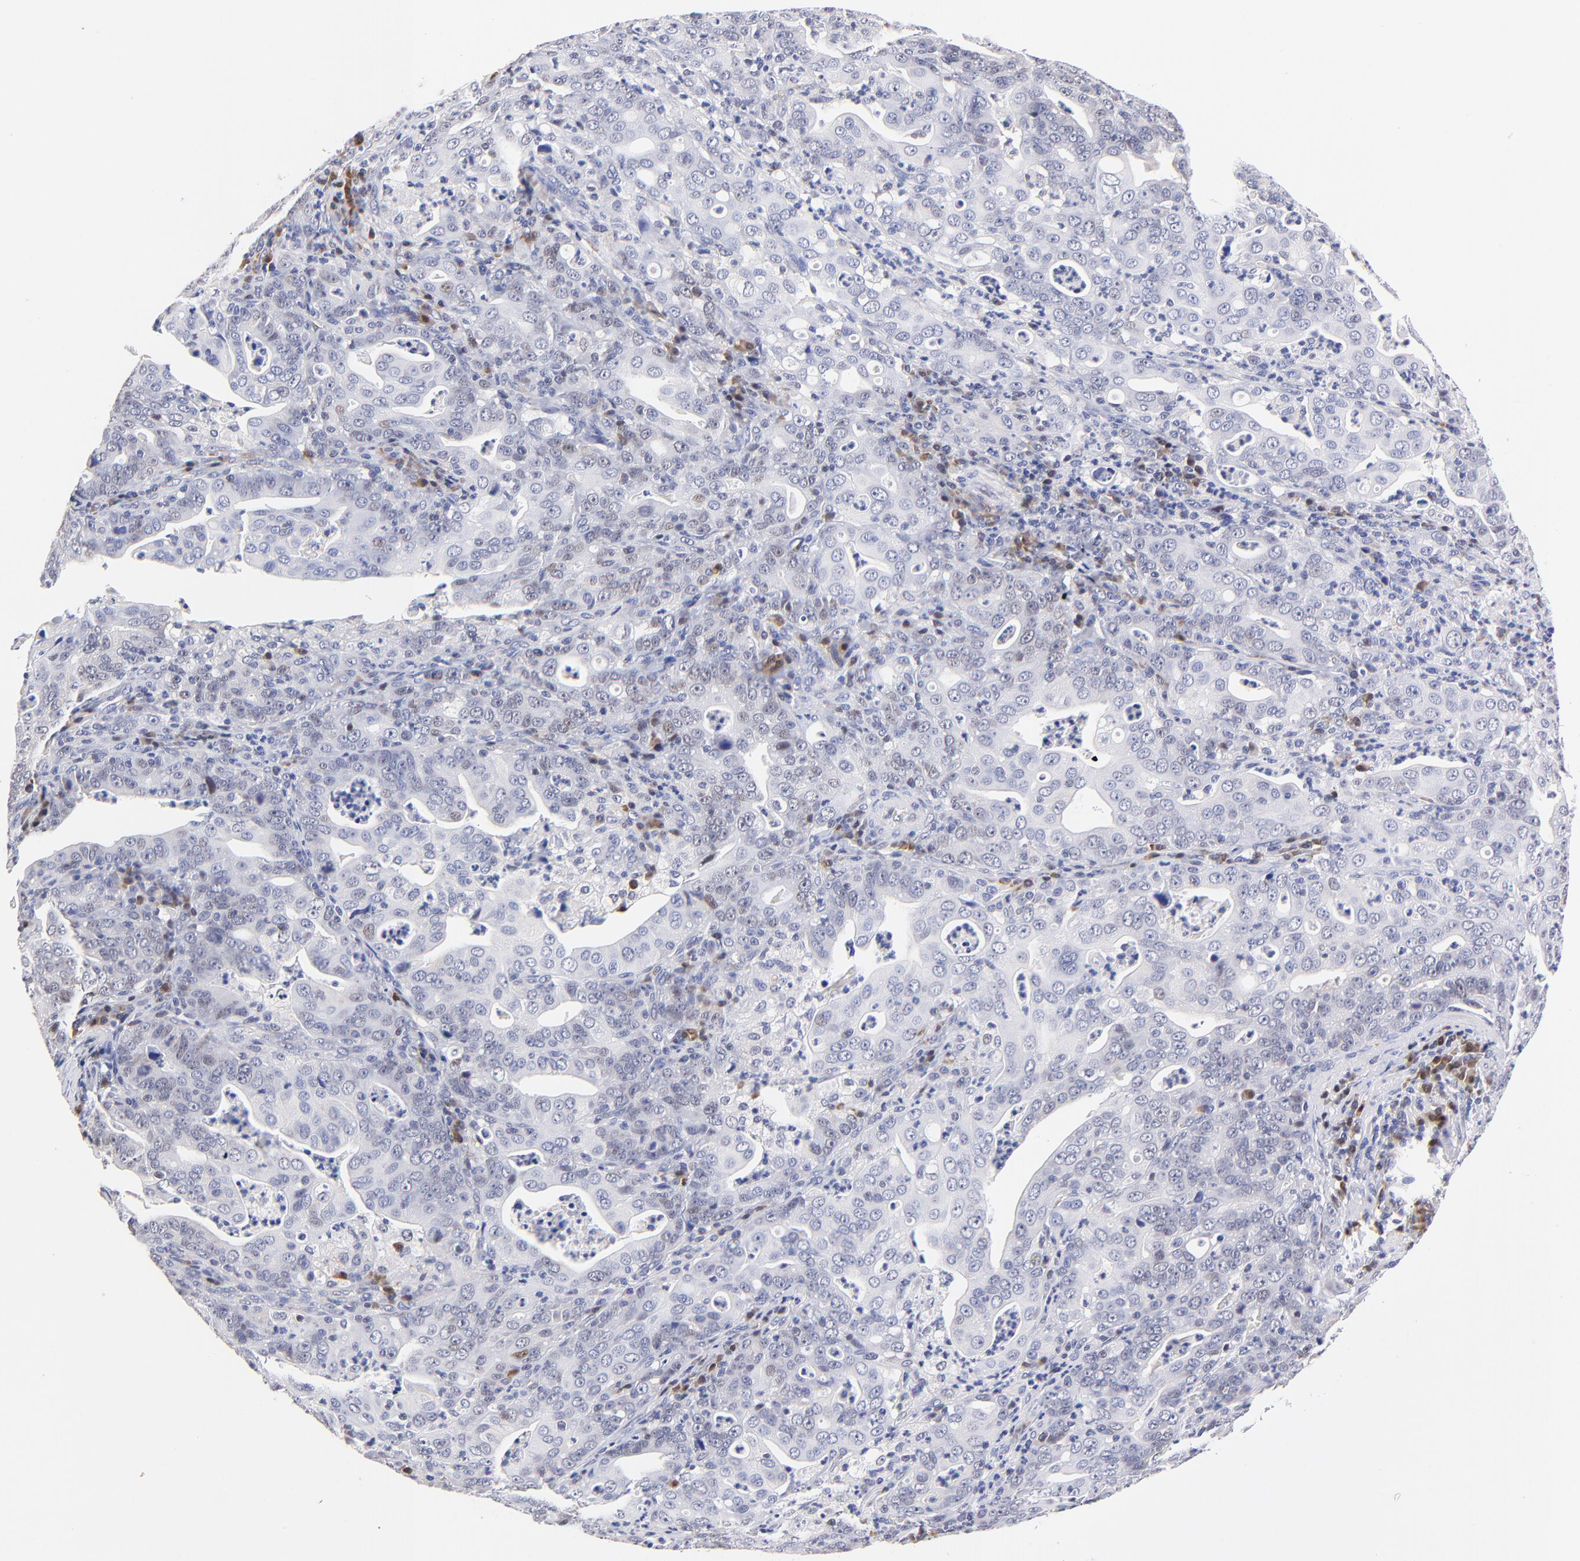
{"staining": {"intensity": "negative", "quantity": "none", "location": "none"}, "tissue": "stomach cancer", "cell_type": "Tumor cells", "image_type": "cancer", "snomed": [{"axis": "morphology", "description": "Adenocarcinoma, NOS"}, {"axis": "topography", "description": "Stomach, upper"}], "caption": "This is an immunohistochemistry micrograph of stomach cancer (adenocarcinoma). There is no staining in tumor cells.", "gene": "ZNF155", "patient": {"sex": "female", "age": 50}}